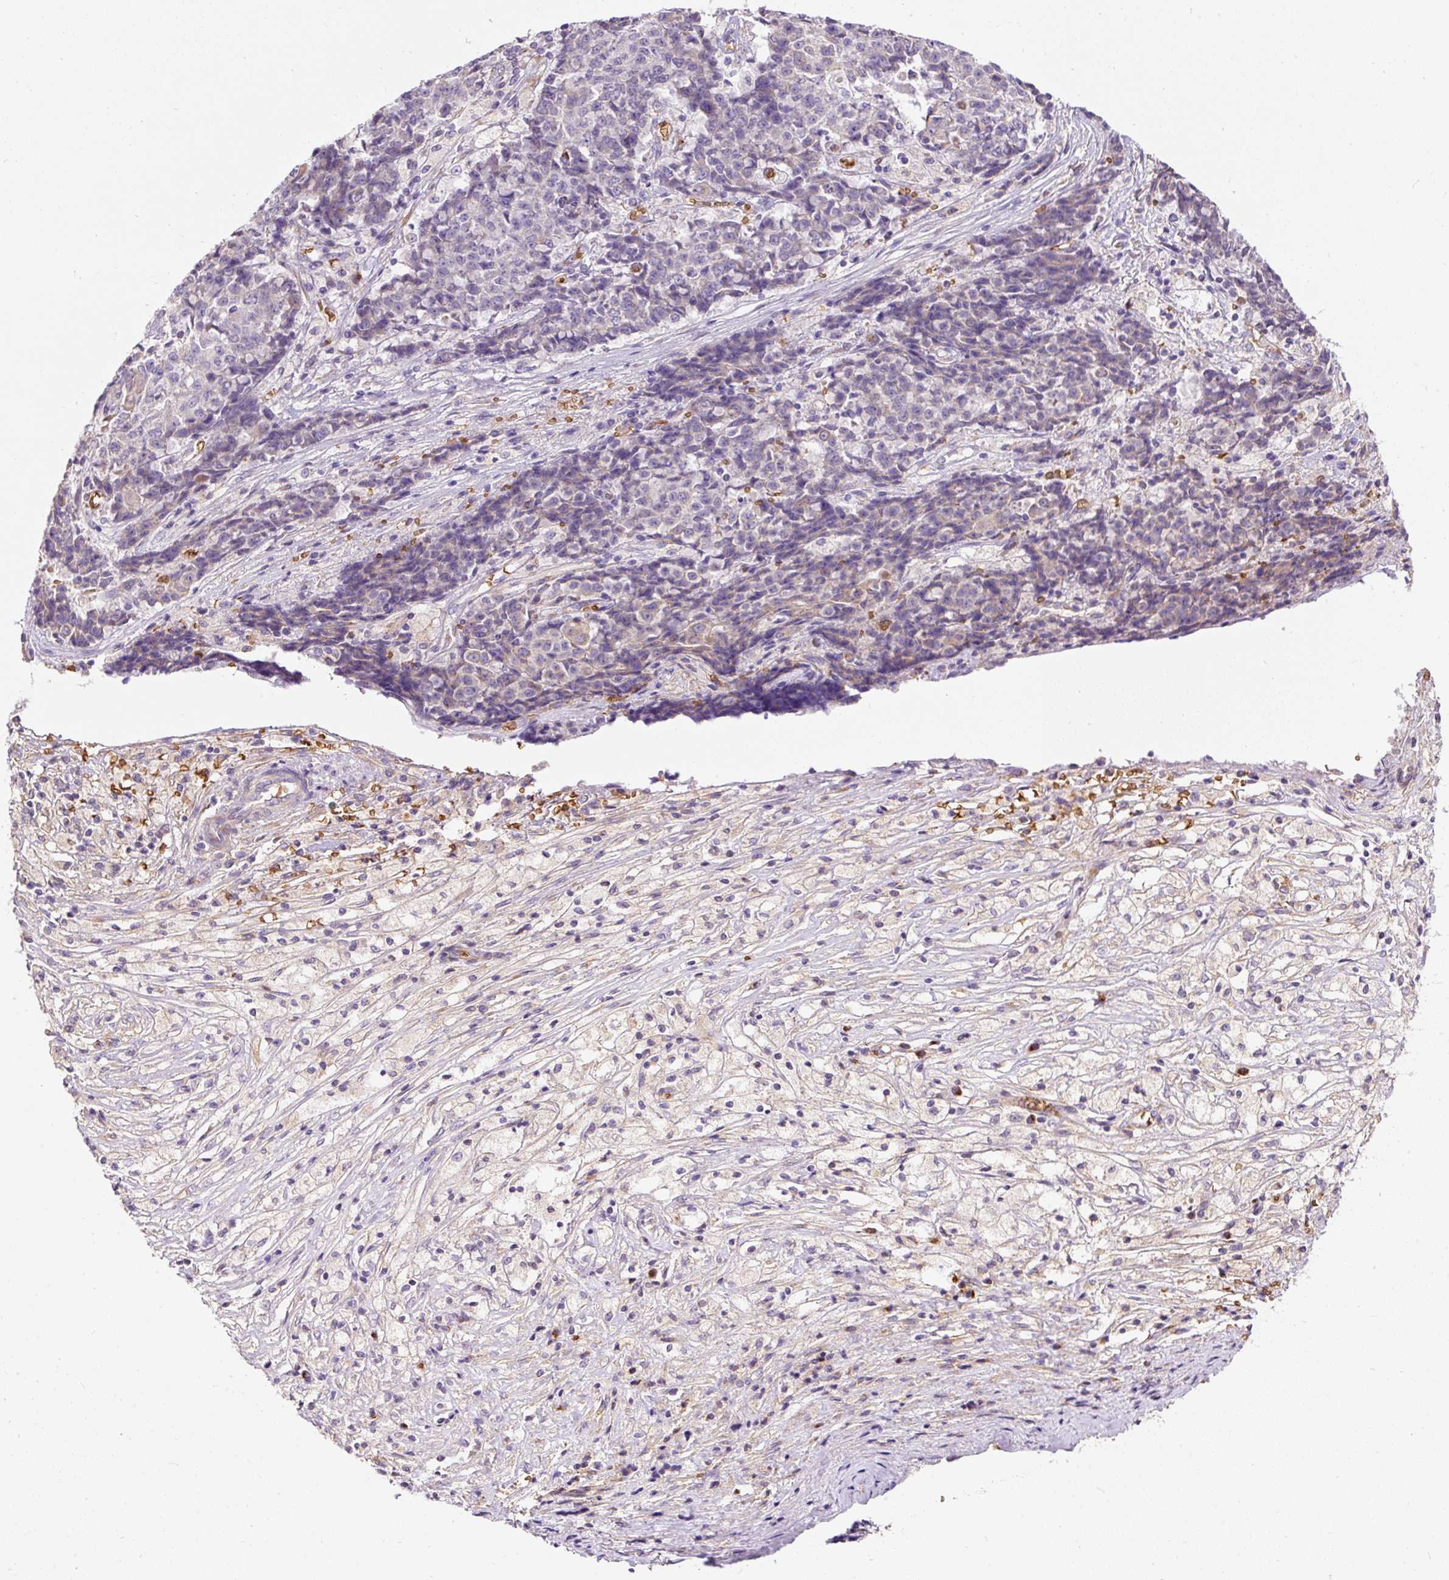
{"staining": {"intensity": "negative", "quantity": "none", "location": "none"}, "tissue": "ovarian cancer", "cell_type": "Tumor cells", "image_type": "cancer", "snomed": [{"axis": "morphology", "description": "Carcinoma, endometroid"}, {"axis": "topography", "description": "Ovary"}], "caption": "A micrograph of human endometroid carcinoma (ovarian) is negative for staining in tumor cells. (Brightfield microscopy of DAB (3,3'-diaminobenzidine) immunohistochemistry at high magnification).", "gene": "PRRC2A", "patient": {"sex": "female", "age": 42}}